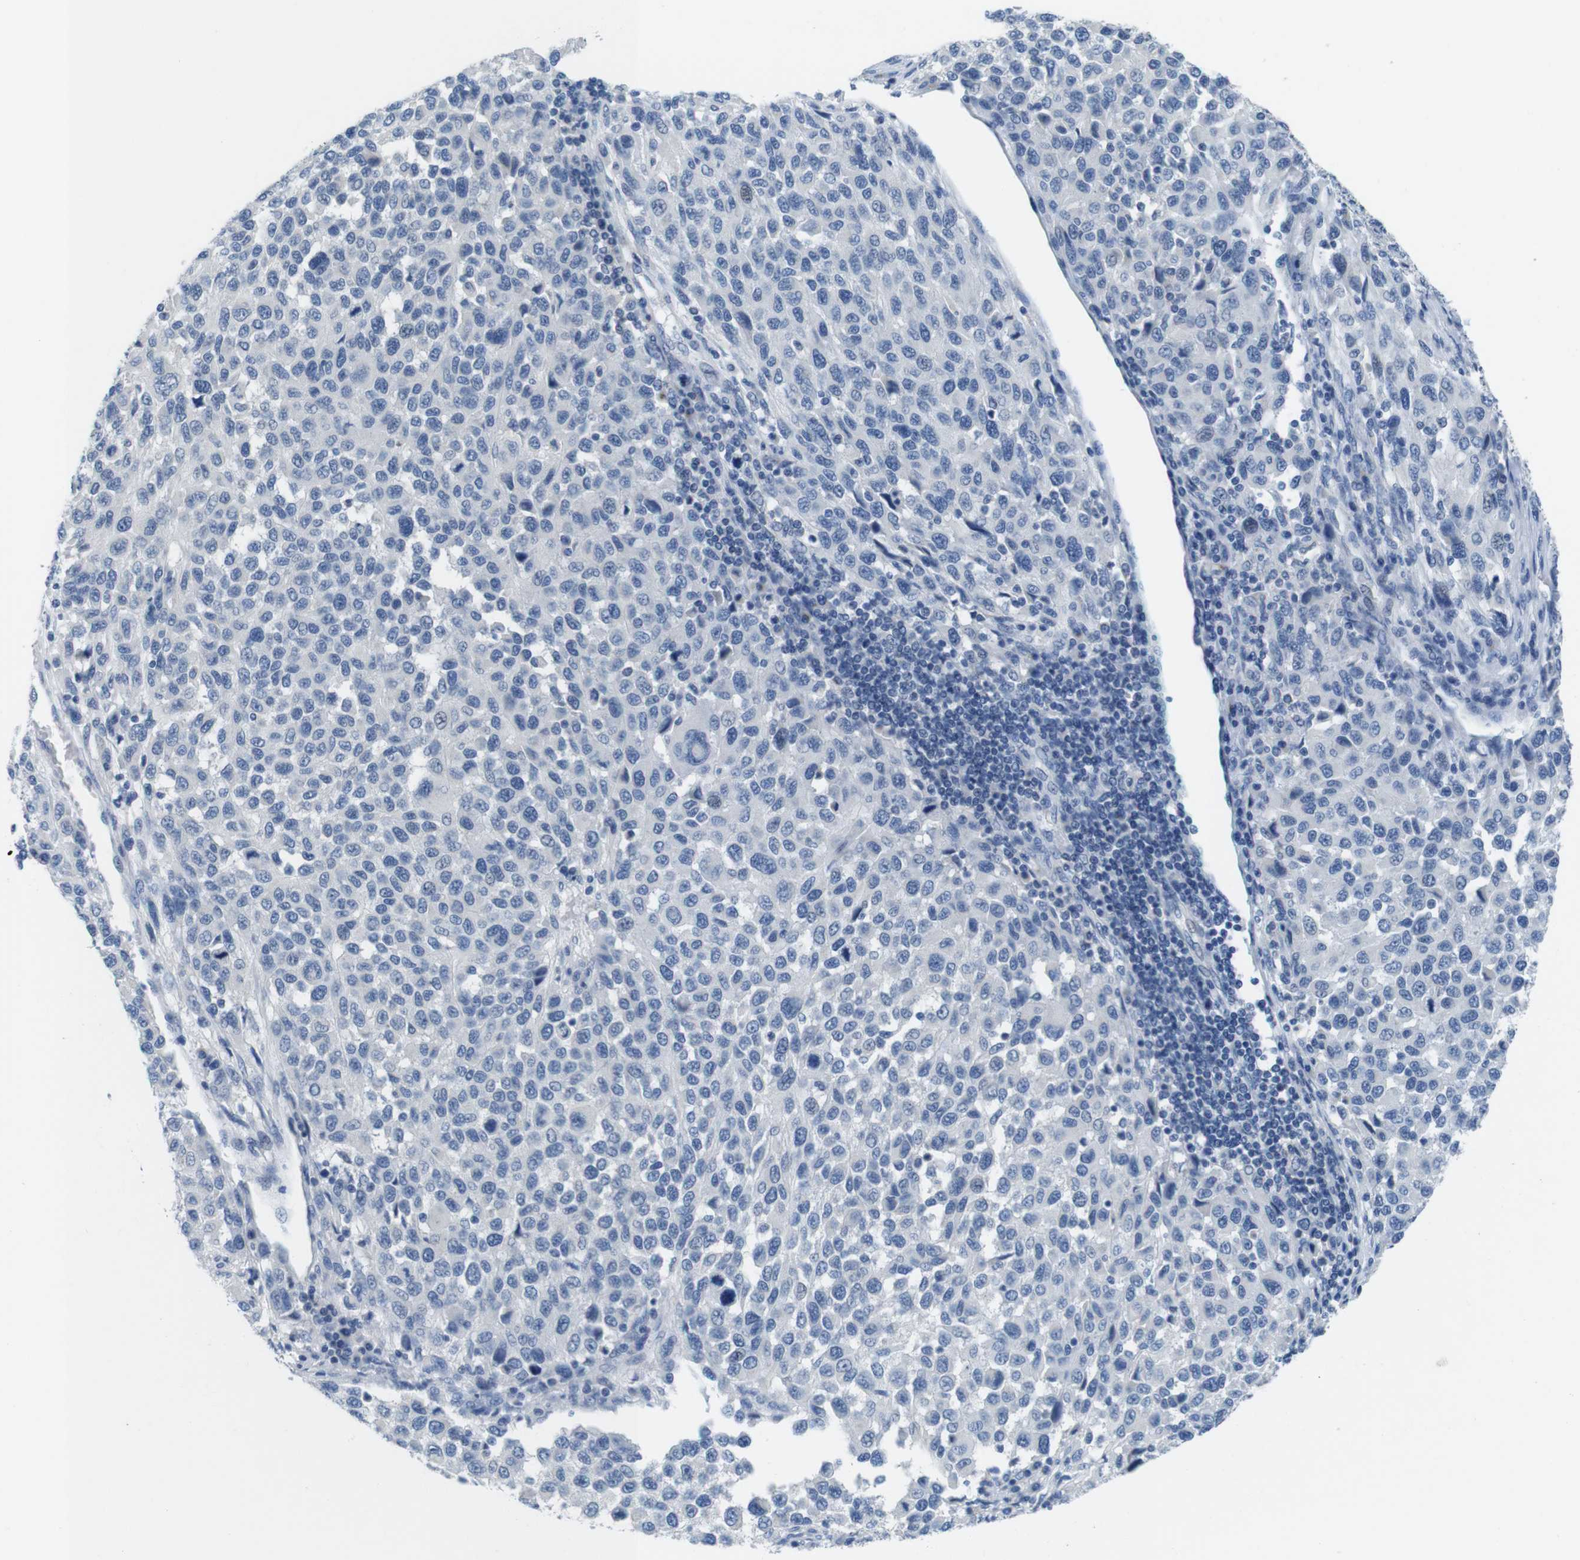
{"staining": {"intensity": "negative", "quantity": "none", "location": "none"}, "tissue": "melanoma", "cell_type": "Tumor cells", "image_type": "cancer", "snomed": [{"axis": "morphology", "description": "Malignant melanoma, Metastatic site"}, {"axis": "topography", "description": "Lymph node"}], "caption": "Tumor cells show no significant expression in melanoma.", "gene": "GOLGA2", "patient": {"sex": "male", "age": 61}}